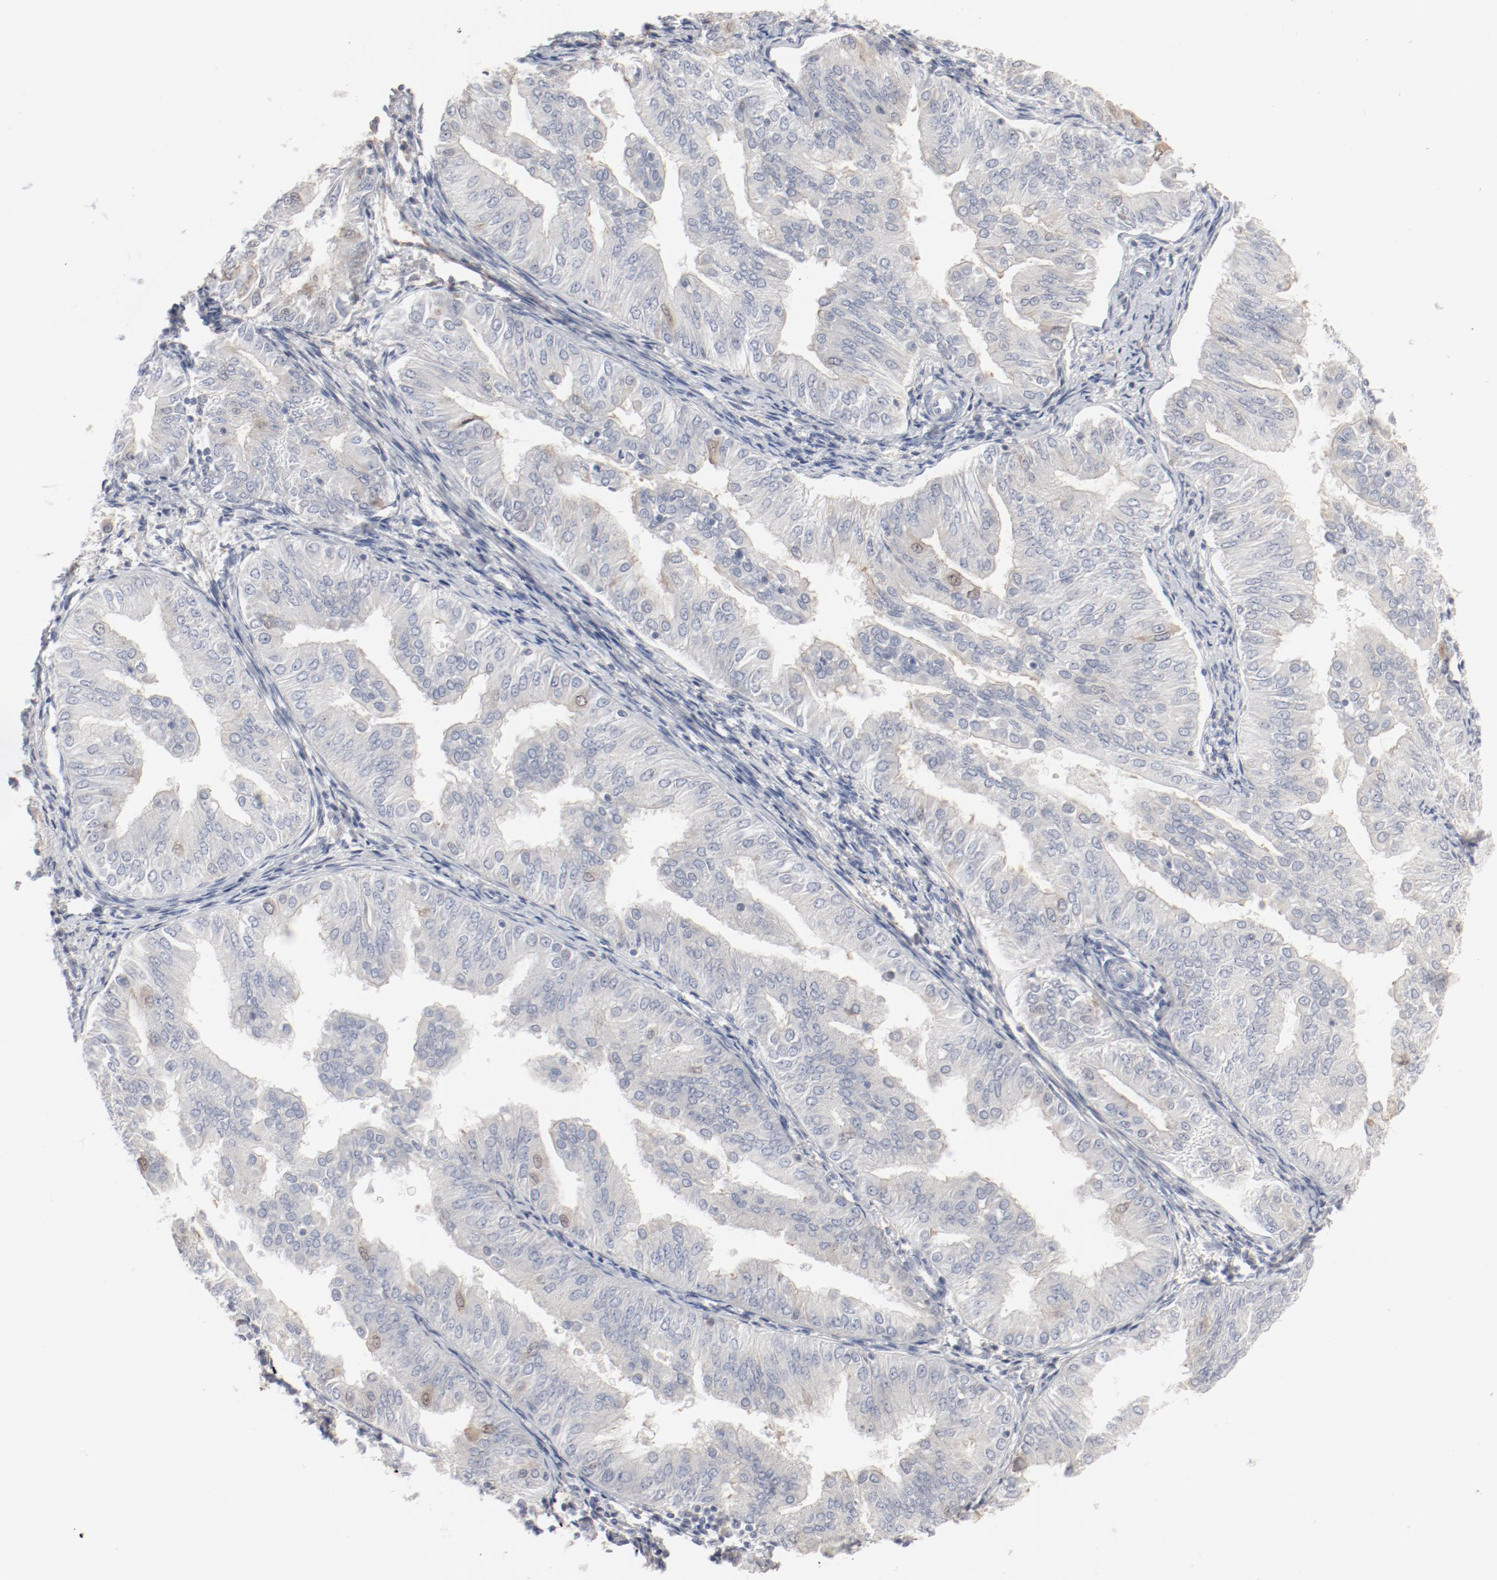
{"staining": {"intensity": "weak", "quantity": "25%-75%", "location": "nuclear"}, "tissue": "endometrial cancer", "cell_type": "Tumor cells", "image_type": "cancer", "snomed": [{"axis": "morphology", "description": "Adenocarcinoma, NOS"}, {"axis": "topography", "description": "Endometrium"}], "caption": "Immunohistochemical staining of human endometrial cancer displays low levels of weak nuclear protein positivity in approximately 25%-75% of tumor cells. The protein is shown in brown color, while the nuclei are stained blue.", "gene": "CDK1", "patient": {"sex": "female", "age": 53}}